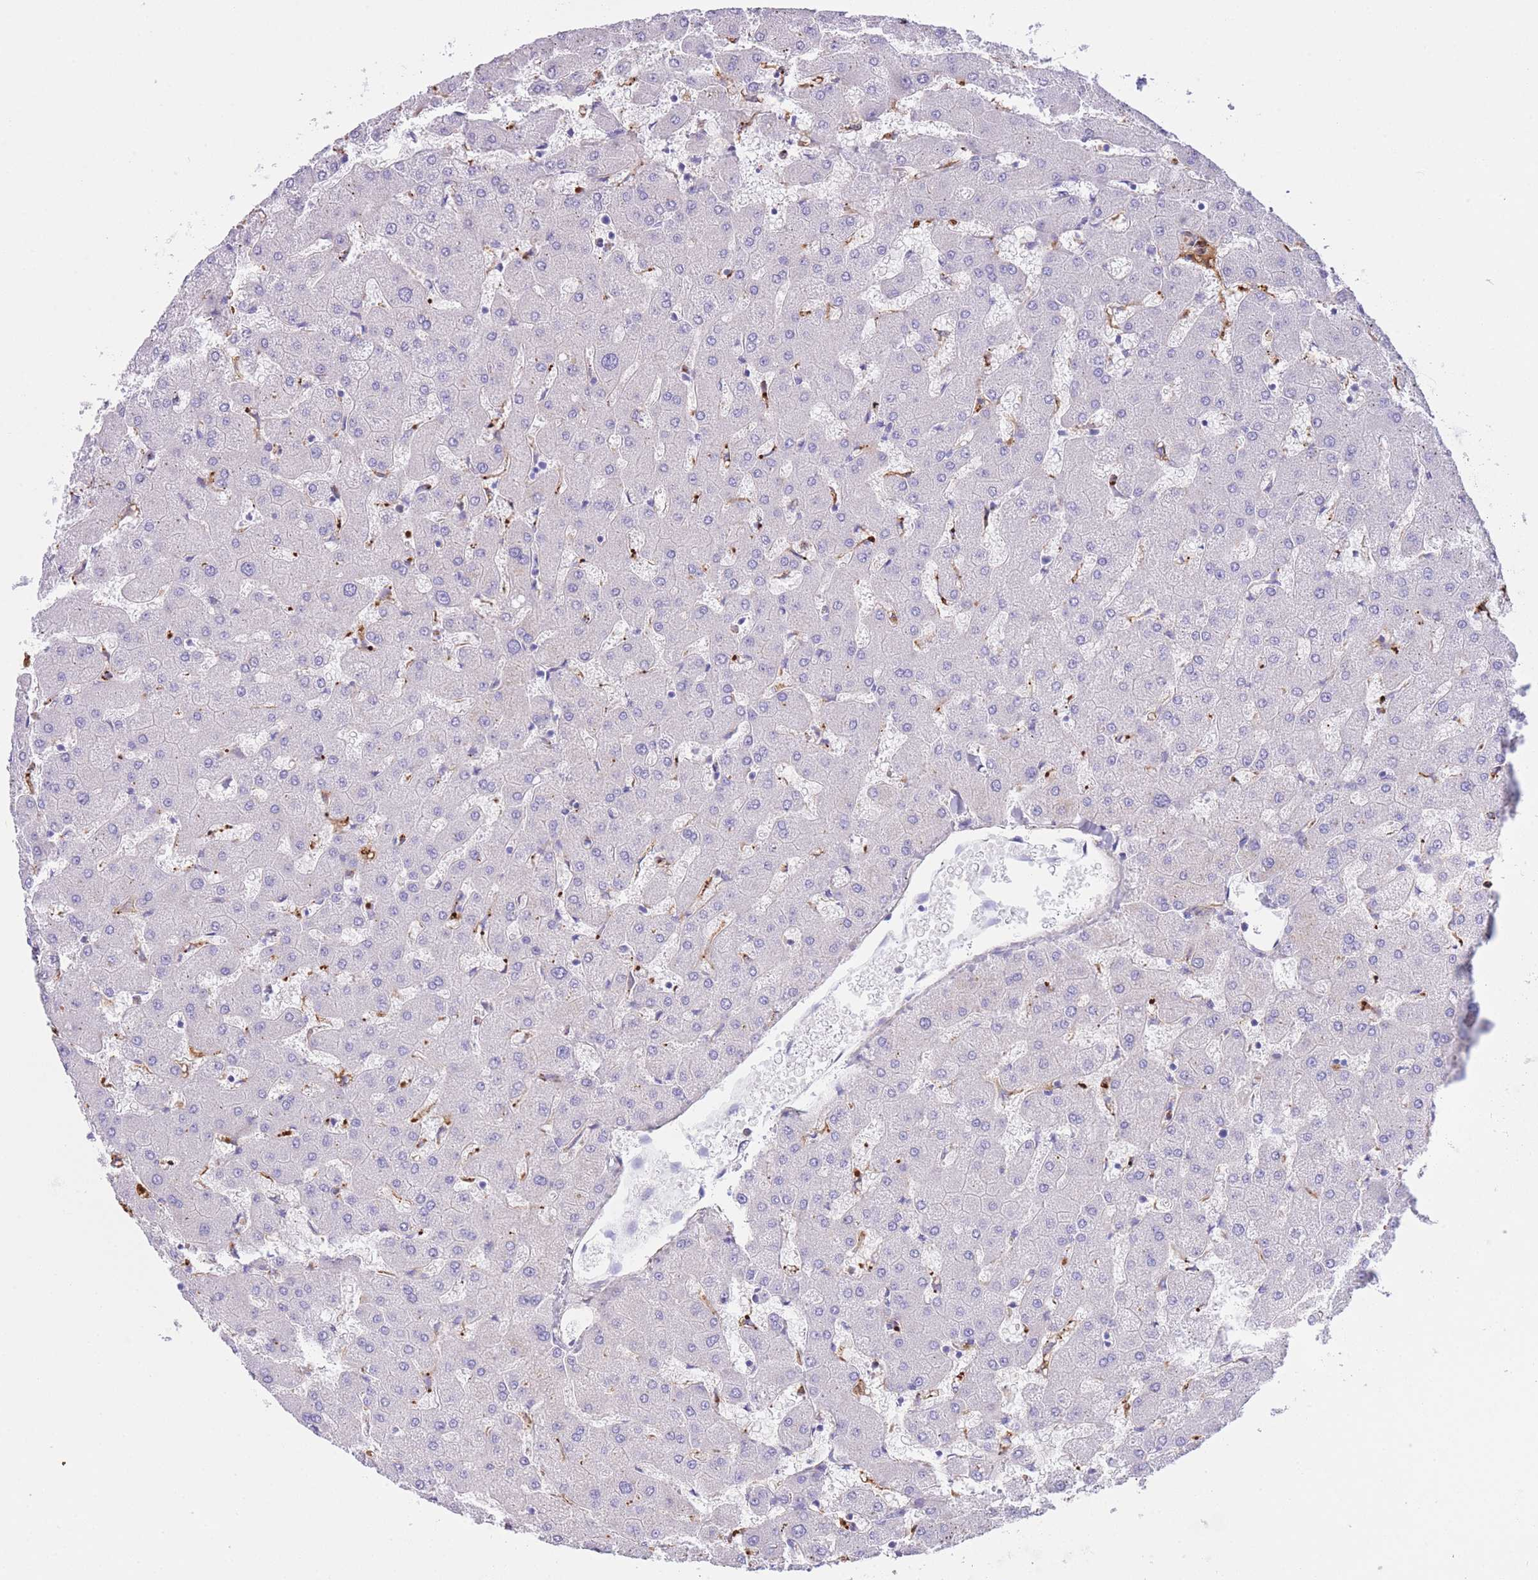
{"staining": {"intensity": "negative", "quantity": "none", "location": "none"}, "tissue": "liver", "cell_type": "Hepatocytes", "image_type": "normal", "snomed": [{"axis": "morphology", "description": "Normal tissue, NOS"}, {"axis": "topography", "description": "Liver"}], "caption": "An immunohistochemistry (IHC) photomicrograph of benign liver is shown. There is no staining in hepatocytes of liver. (DAB immunohistochemistry (IHC) with hematoxylin counter stain).", "gene": "PLBD1", "patient": {"sex": "female", "age": 63}}